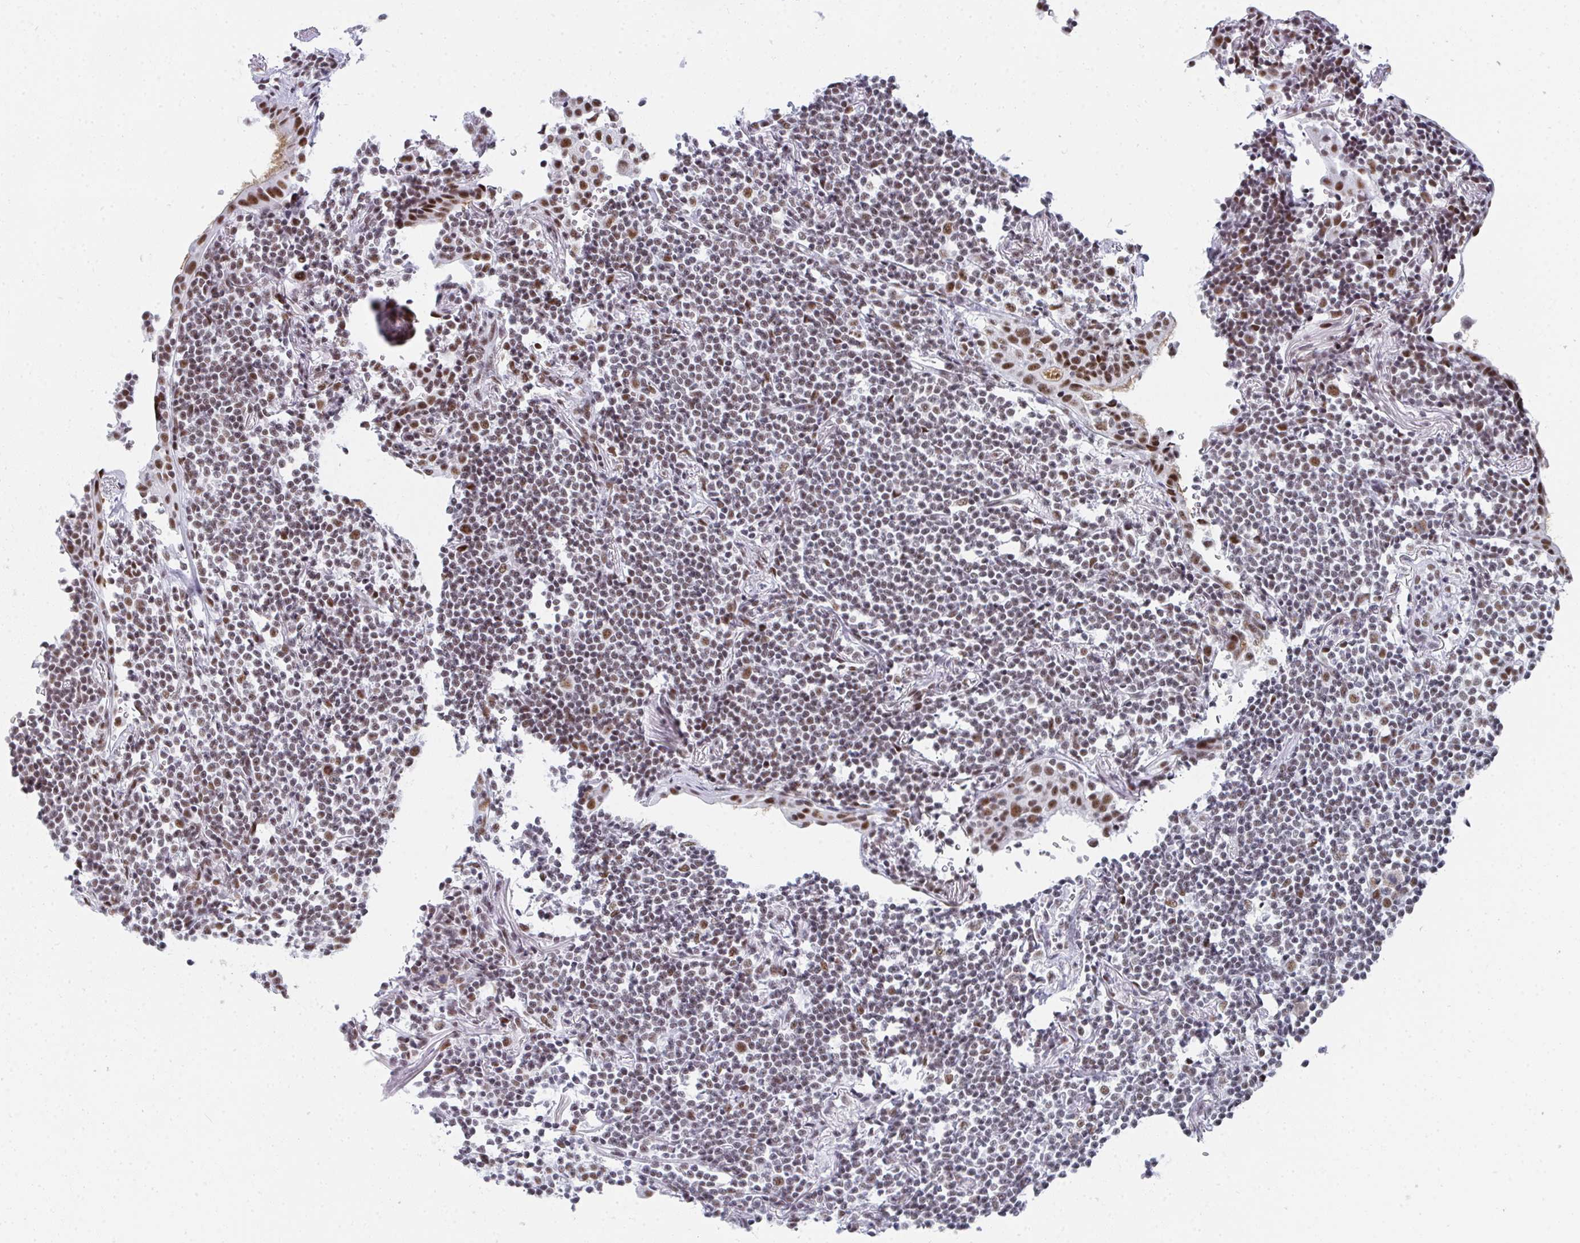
{"staining": {"intensity": "negative", "quantity": "none", "location": "none"}, "tissue": "lymphoma", "cell_type": "Tumor cells", "image_type": "cancer", "snomed": [{"axis": "morphology", "description": "Malignant lymphoma, non-Hodgkin's type, Low grade"}, {"axis": "topography", "description": "Lung"}], "caption": "Tumor cells show no significant positivity in lymphoma. (DAB IHC with hematoxylin counter stain).", "gene": "SNRNP70", "patient": {"sex": "female", "age": 71}}